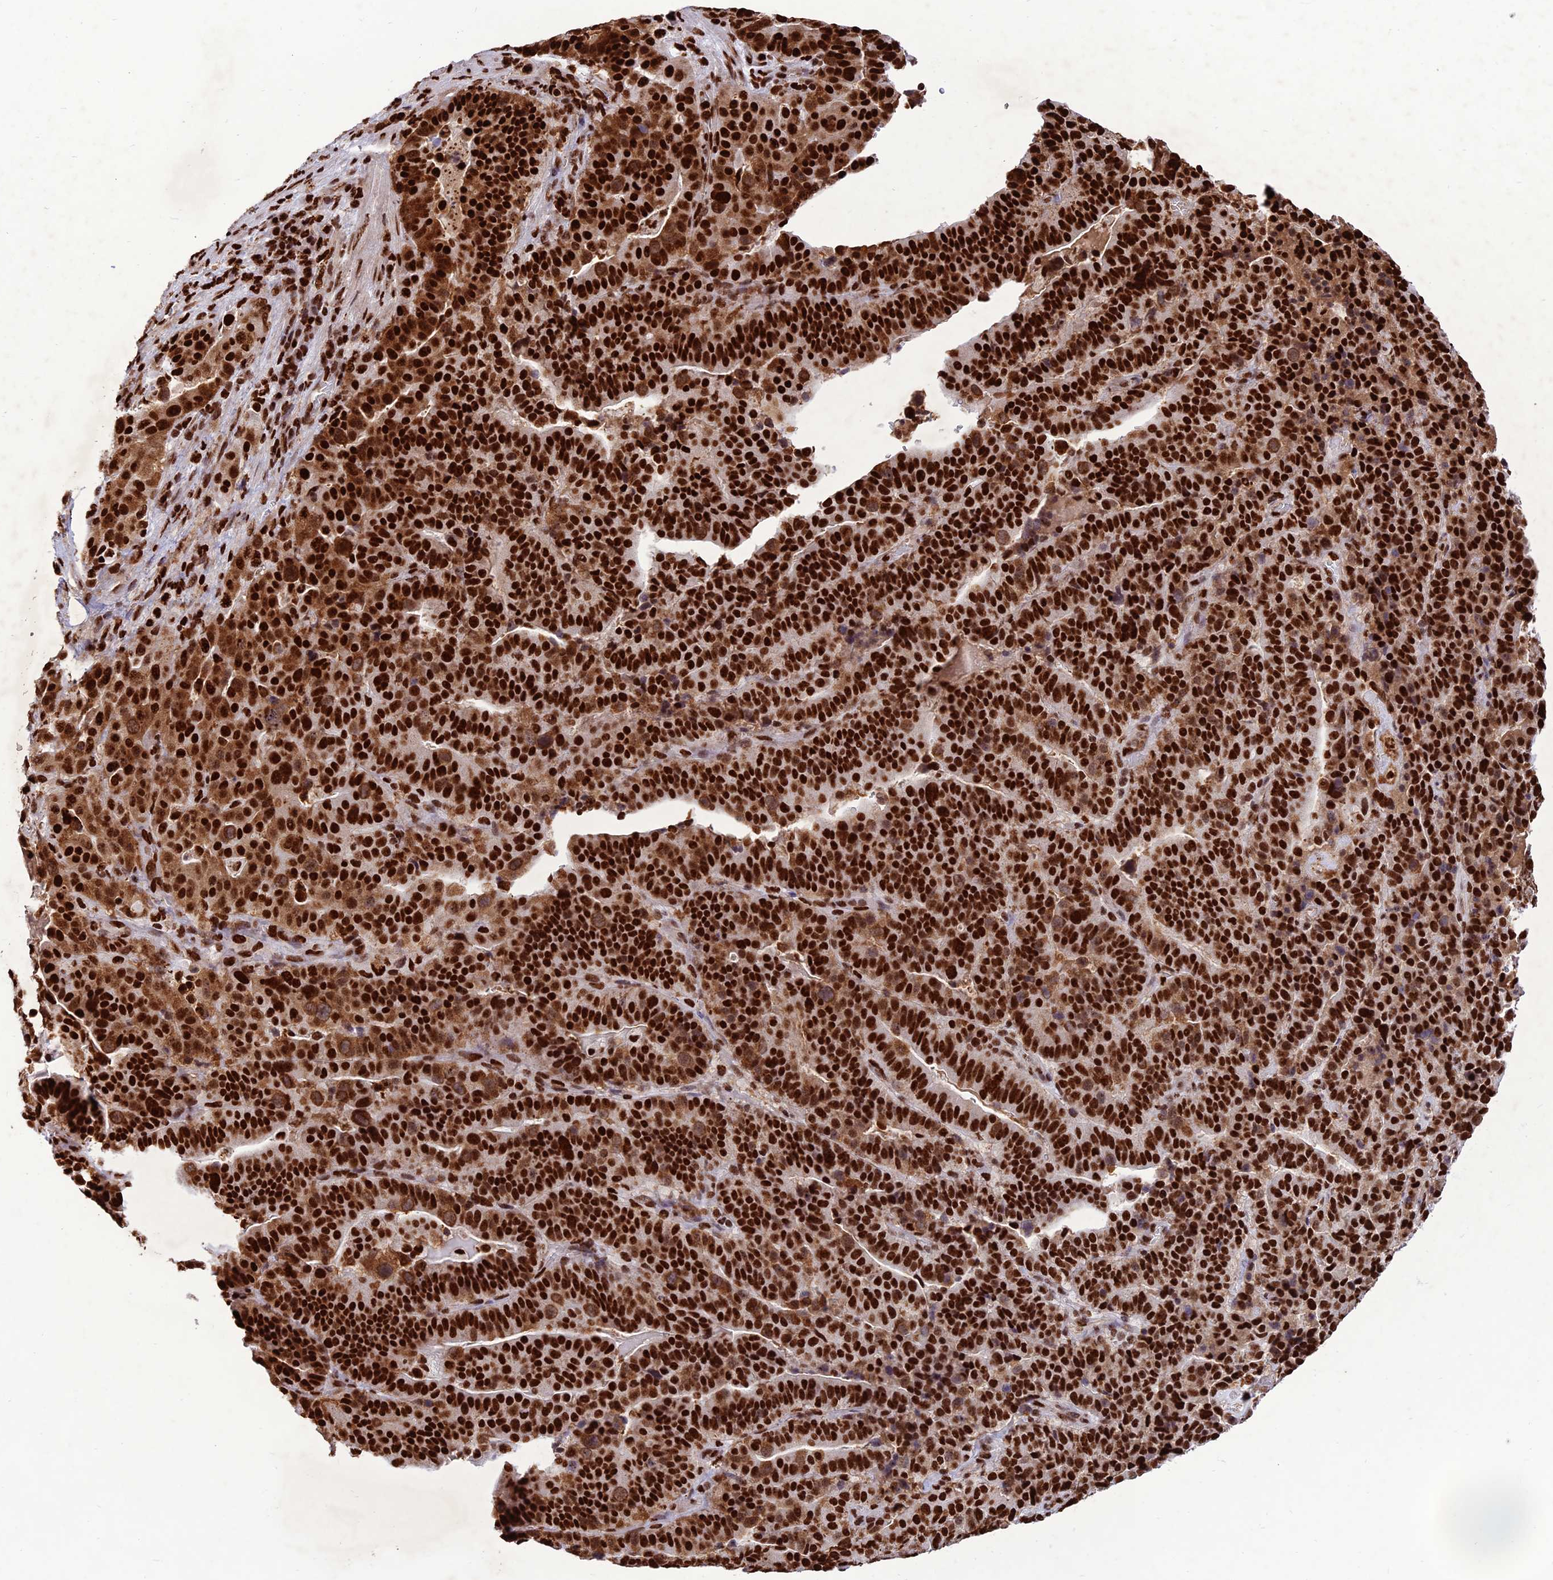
{"staining": {"intensity": "strong", "quantity": ">75%", "location": "nuclear"}, "tissue": "stomach cancer", "cell_type": "Tumor cells", "image_type": "cancer", "snomed": [{"axis": "morphology", "description": "Adenocarcinoma, NOS"}, {"axis": "topography", "description": "Stomach"}], "caption": "Tumor cells exhibit high levels of strong nuclear expression in about >75% of cells in human stomach adenocarcinoma. Nuclei are stained in blue.", "gene": "INO80E", "patient": {"sex": "male", "age": 48}}